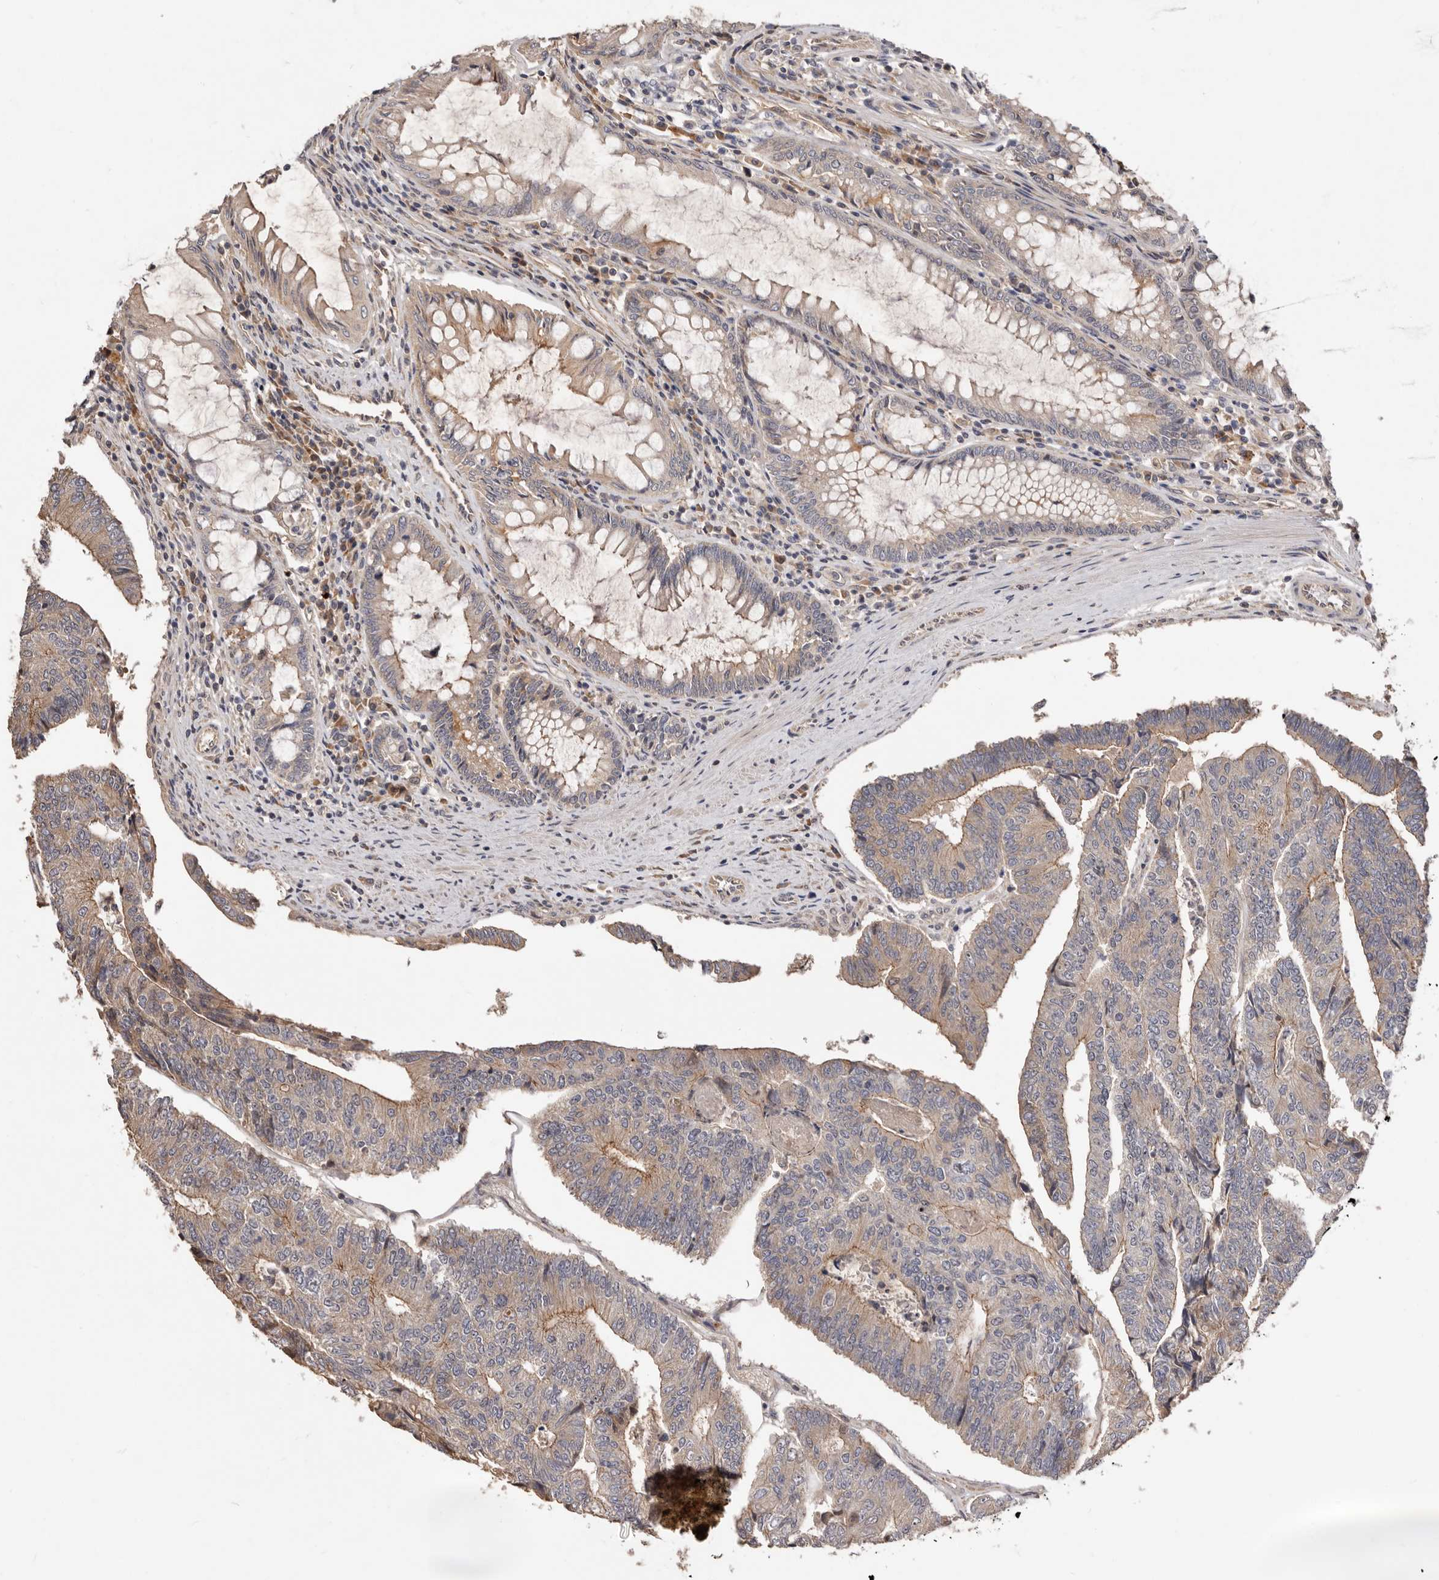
{"staining": {"intensity": "weak", "quantity": "25%-75%", "location": "cytoplasmic/membranous"}, "tissue": "colorectal cancer", "cell_type": "Tumor cells", "image_type": "cancer", "snomed": [{"axis": "morphology", "description": "Adenocarcinoma, NOS"}, {"axis": "topography", "description": "Colon"}], "caption": "Human colorectal cancer stained with a brown dye reveals weak cytoplasmic/membranous positive staining in approximately 25%-75% of tumor cells.", "gene": "DOP1A", "patient": {"sex": "female", "age": 67}}